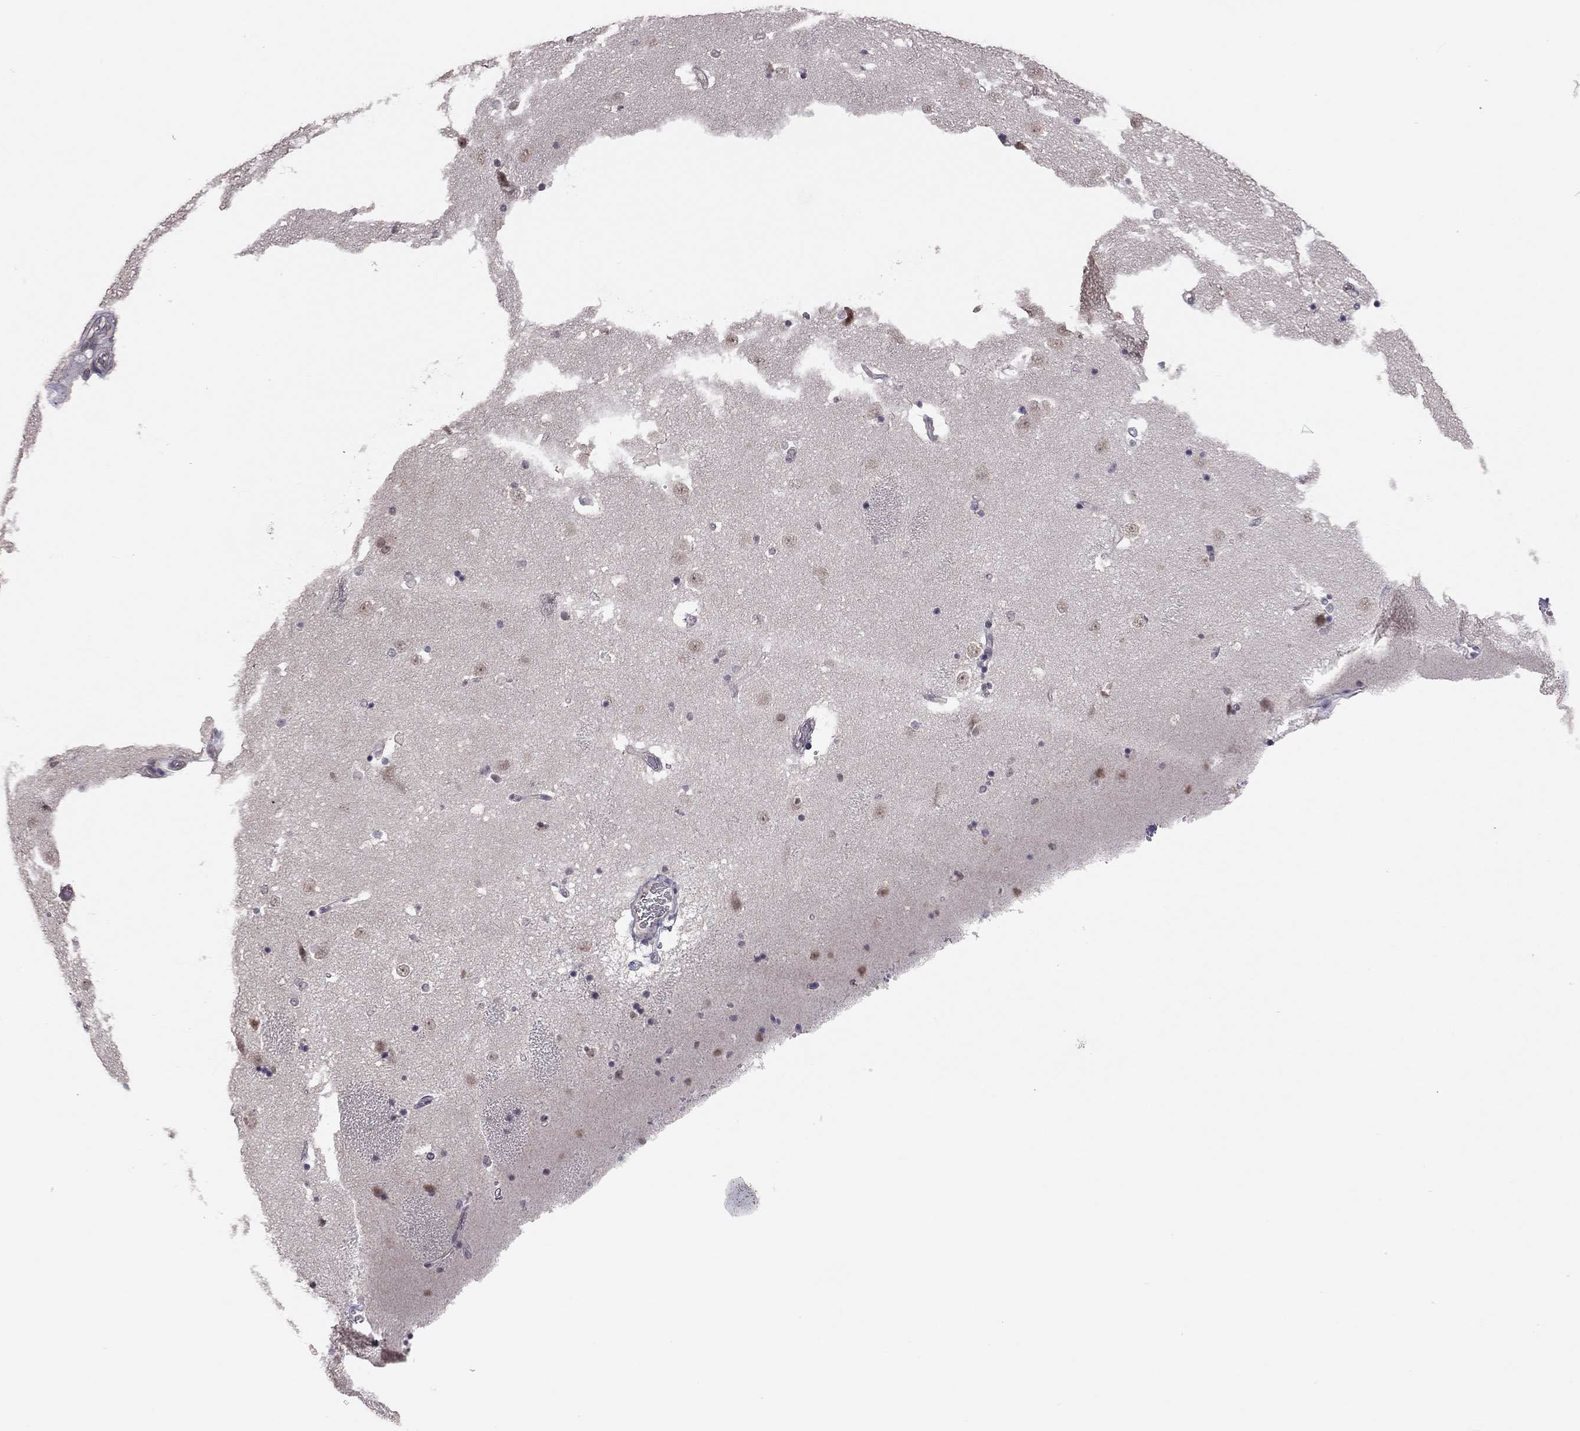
{"staining": {"intensity": "negative", "quantity": "none", "location": "none"}, "tissue": "caudate", "cell_type": "Glial cells", "image_type": "normal", "snomed": [{"axis": "morphology", "description": "Normal tissue, NOS"}, {"axis": "topography", "description": "Lateral ventricle wall"}], "caption": "Caudate stained for a protein using IHC demonstrates no staining glial cells.", "gene": "HSF2BP", "patient": {"sex": "male", "age": 51}}